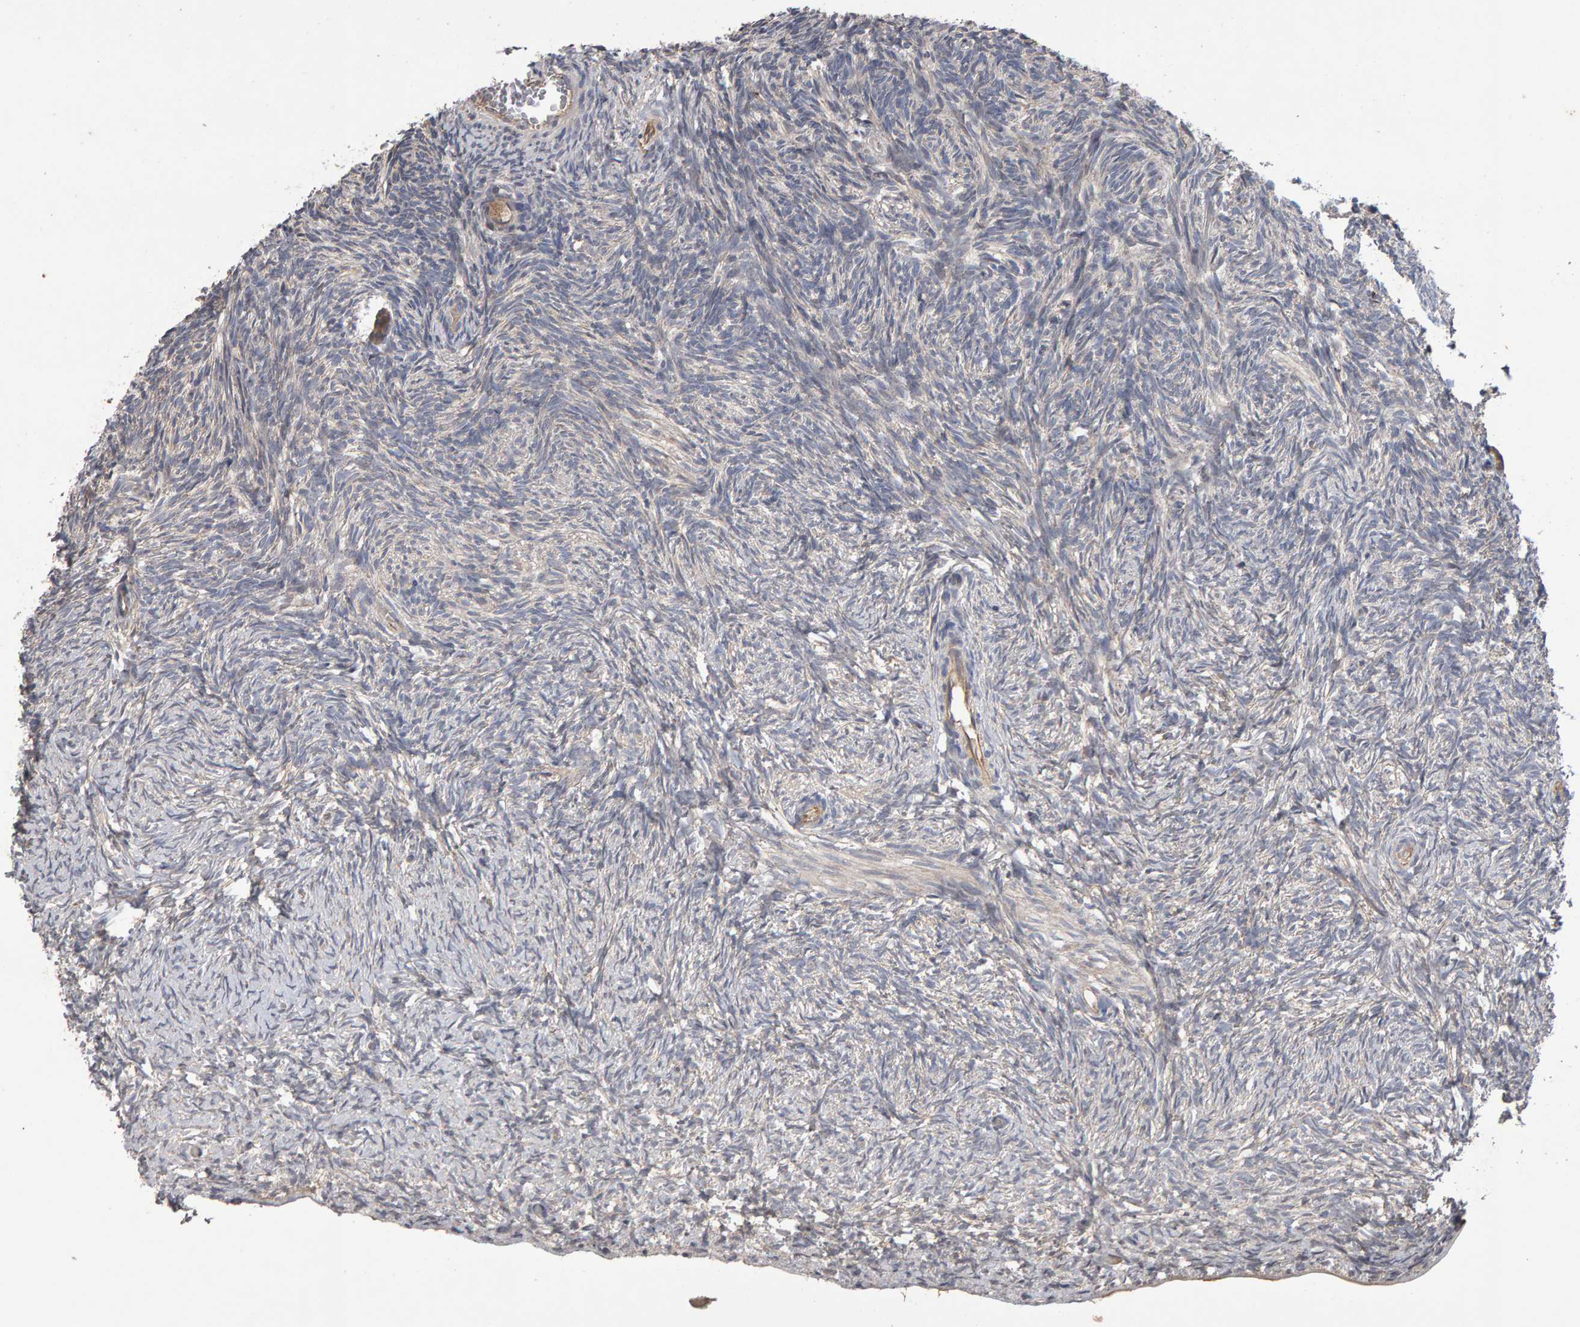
{"staining": {"intensity": "negative", "quantity": "none", "location": "none"}, "tissue": "ovary", "cell_type": "Ovarian stroma cells", "image_type": "normal", "snomed": [{"axis": "morphology", "description": "Normal tissue, NOS"}, {"axis": "topography", "description": "Ovary"}], "caption": "An image of human ovary is negative for staining in ovarian stroma cells. (DAB (3,3'-diaminobenzidine) immunohistochemistry with hematoxylin counter stain).", "gene": "COASY", "patient": {"sex": "female", "age": 34}}